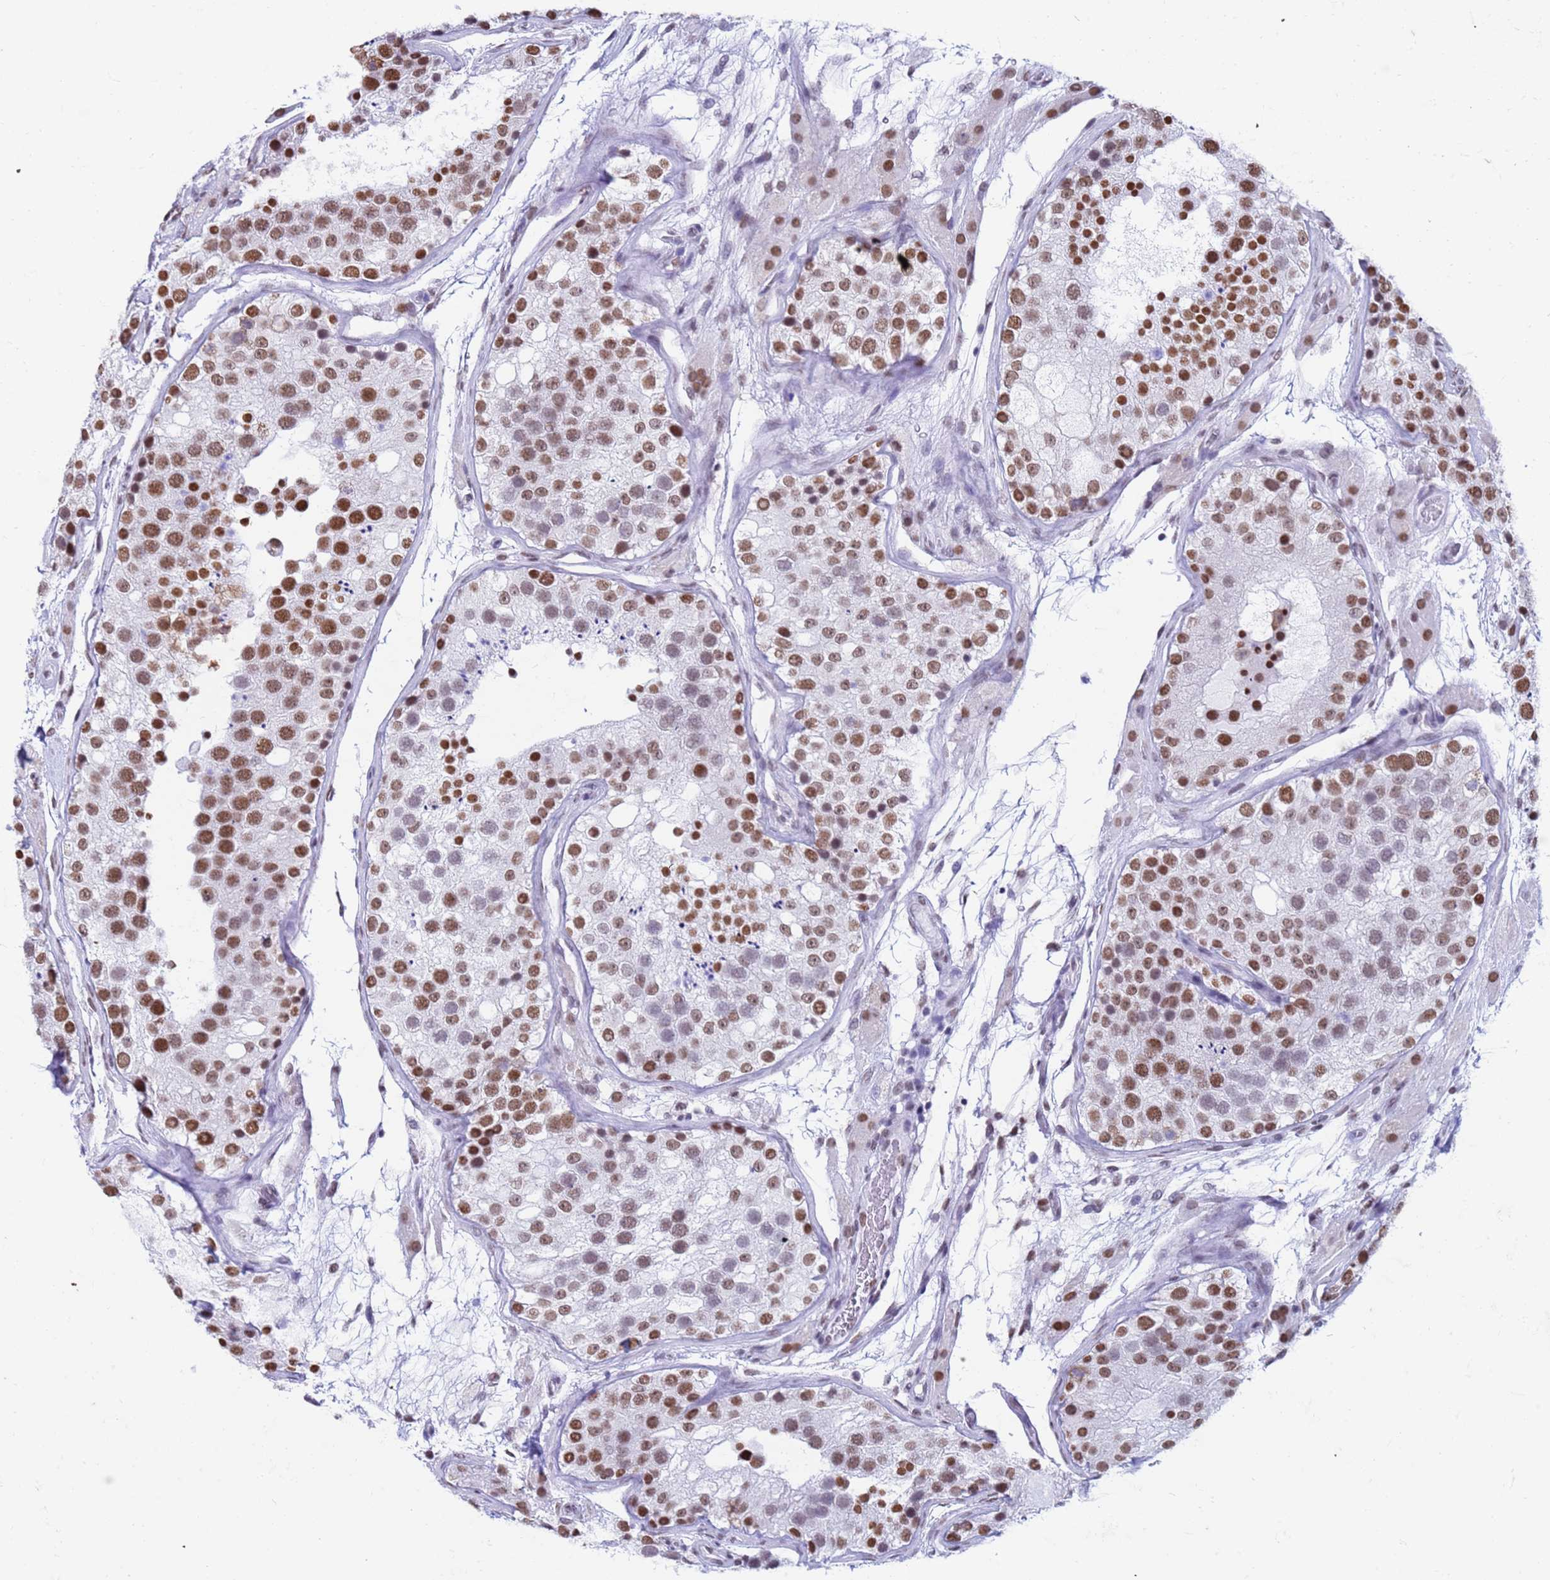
{"staining": {"intensity": "strong", "quantity": ">75%", "location": "nuclear"}, "tissue": "testis", "cell_type": "Cells in seminiferous ducts", "image_type": "normal", "snomed": [{"axis": "morphology", "description": "Normal tissue, NOS"}, {"axis": "topography", "description": "Testis"}], "caption": "Strong nuclear positivity for a protein is identified in about >75% of cells in seminiferous ducts of normal testis using immunohistochemistry.", "gene": "FAM170B", "patient": {"sex": "male", "age": 26}}